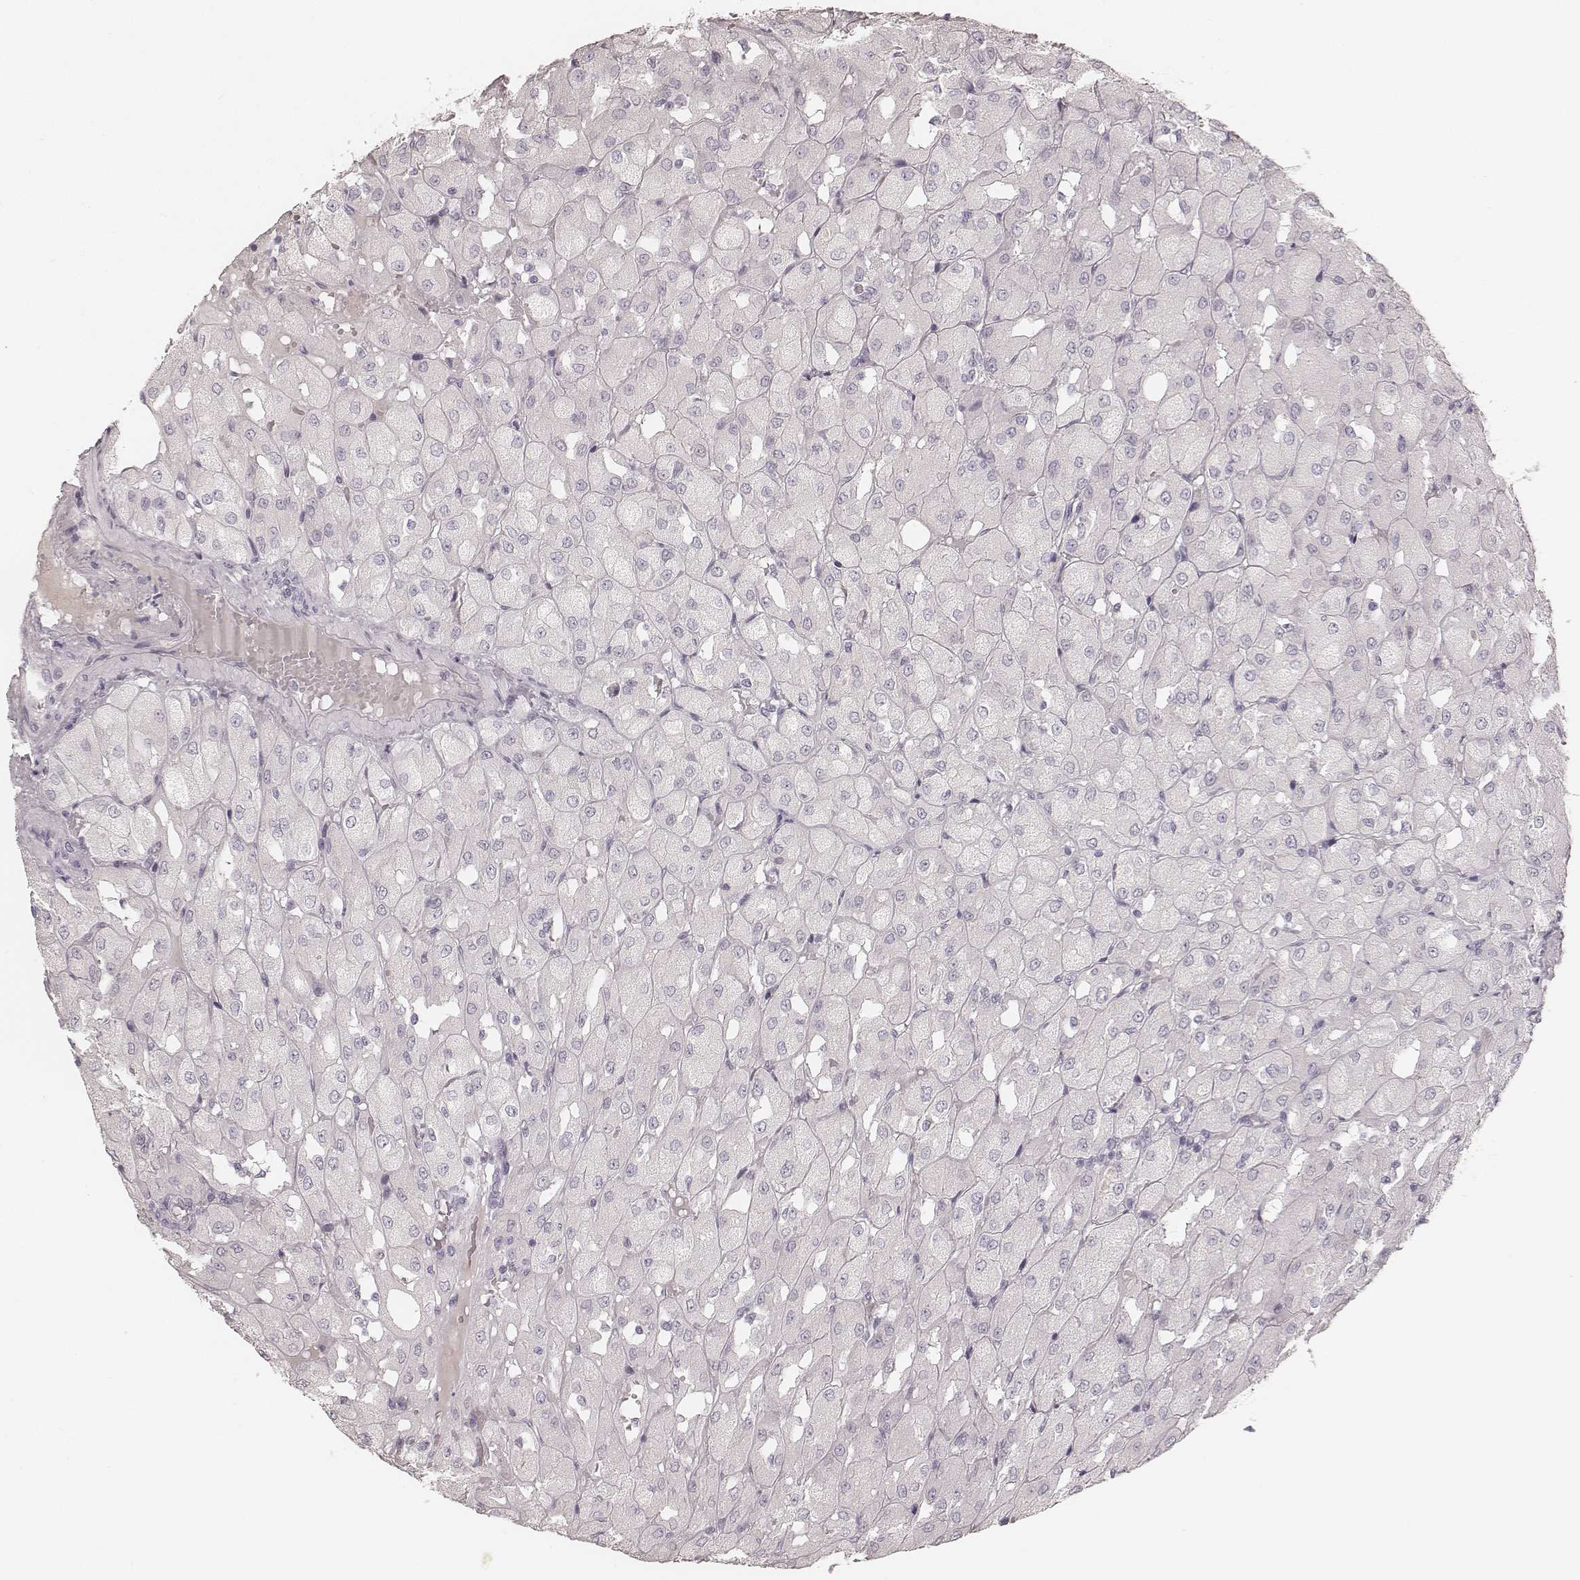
{"staining": {"intensity": "negative", "quantity": "none", "location": "none"}, "tissue": "renal cancer", "cell_type": "Tumor cells", "image_type": "cancer", "snomed": [{"axis": "morphology", "description": "Adenocarcinoma, NOS"}, {"axis": "topography", "description": "Kidney"}], "caption": "Renal cancer (adenocarcinoma) was stained to show a protein in brown. There is no significant positivity in tumor cells.", "gene": "KRT26", "patient": {"sex": "male", "age": 72}}